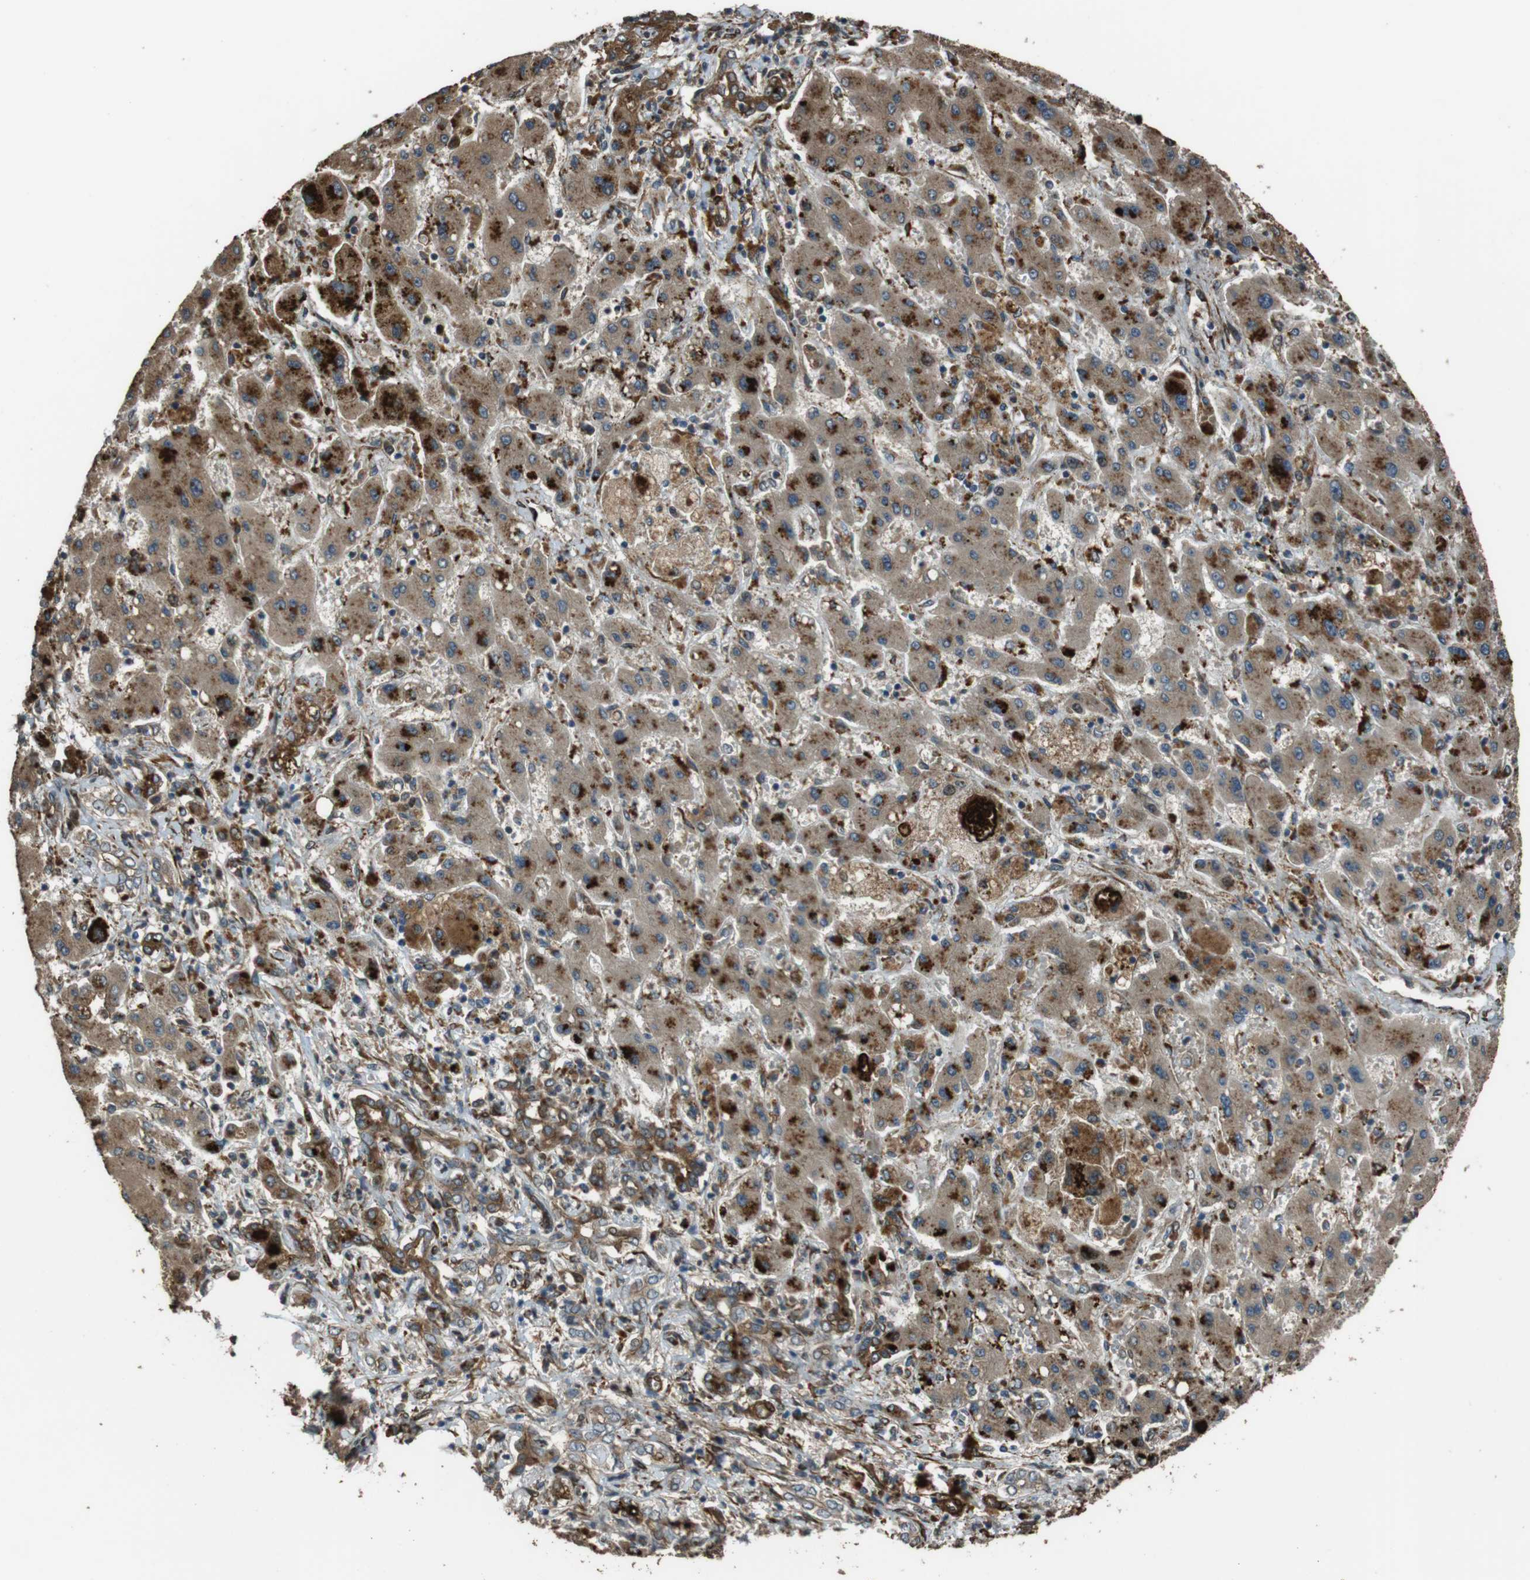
{"staining": {"intensity": "moderate", "quantity": ">75%", "location": "cytoplasmic/membranous"}, "tissue": "liver cancer", "cell_type": "Tumor cells", "image_type": "cancer", "snomed": [{"axis": "morphology", "description": "Cholangiocarcinoma"}, {"axis": "topography", "description": "Liver"}], "caption": "There is medium levels of moderate cytoplasmic/membranous positivity in tumor cells of liver cancer (cholangiocarcinoma), as demonstrated by immunohistochemical staining (brown color).", "gene": "MSRB3", "patient": {"sex": "male", "age": 50}}